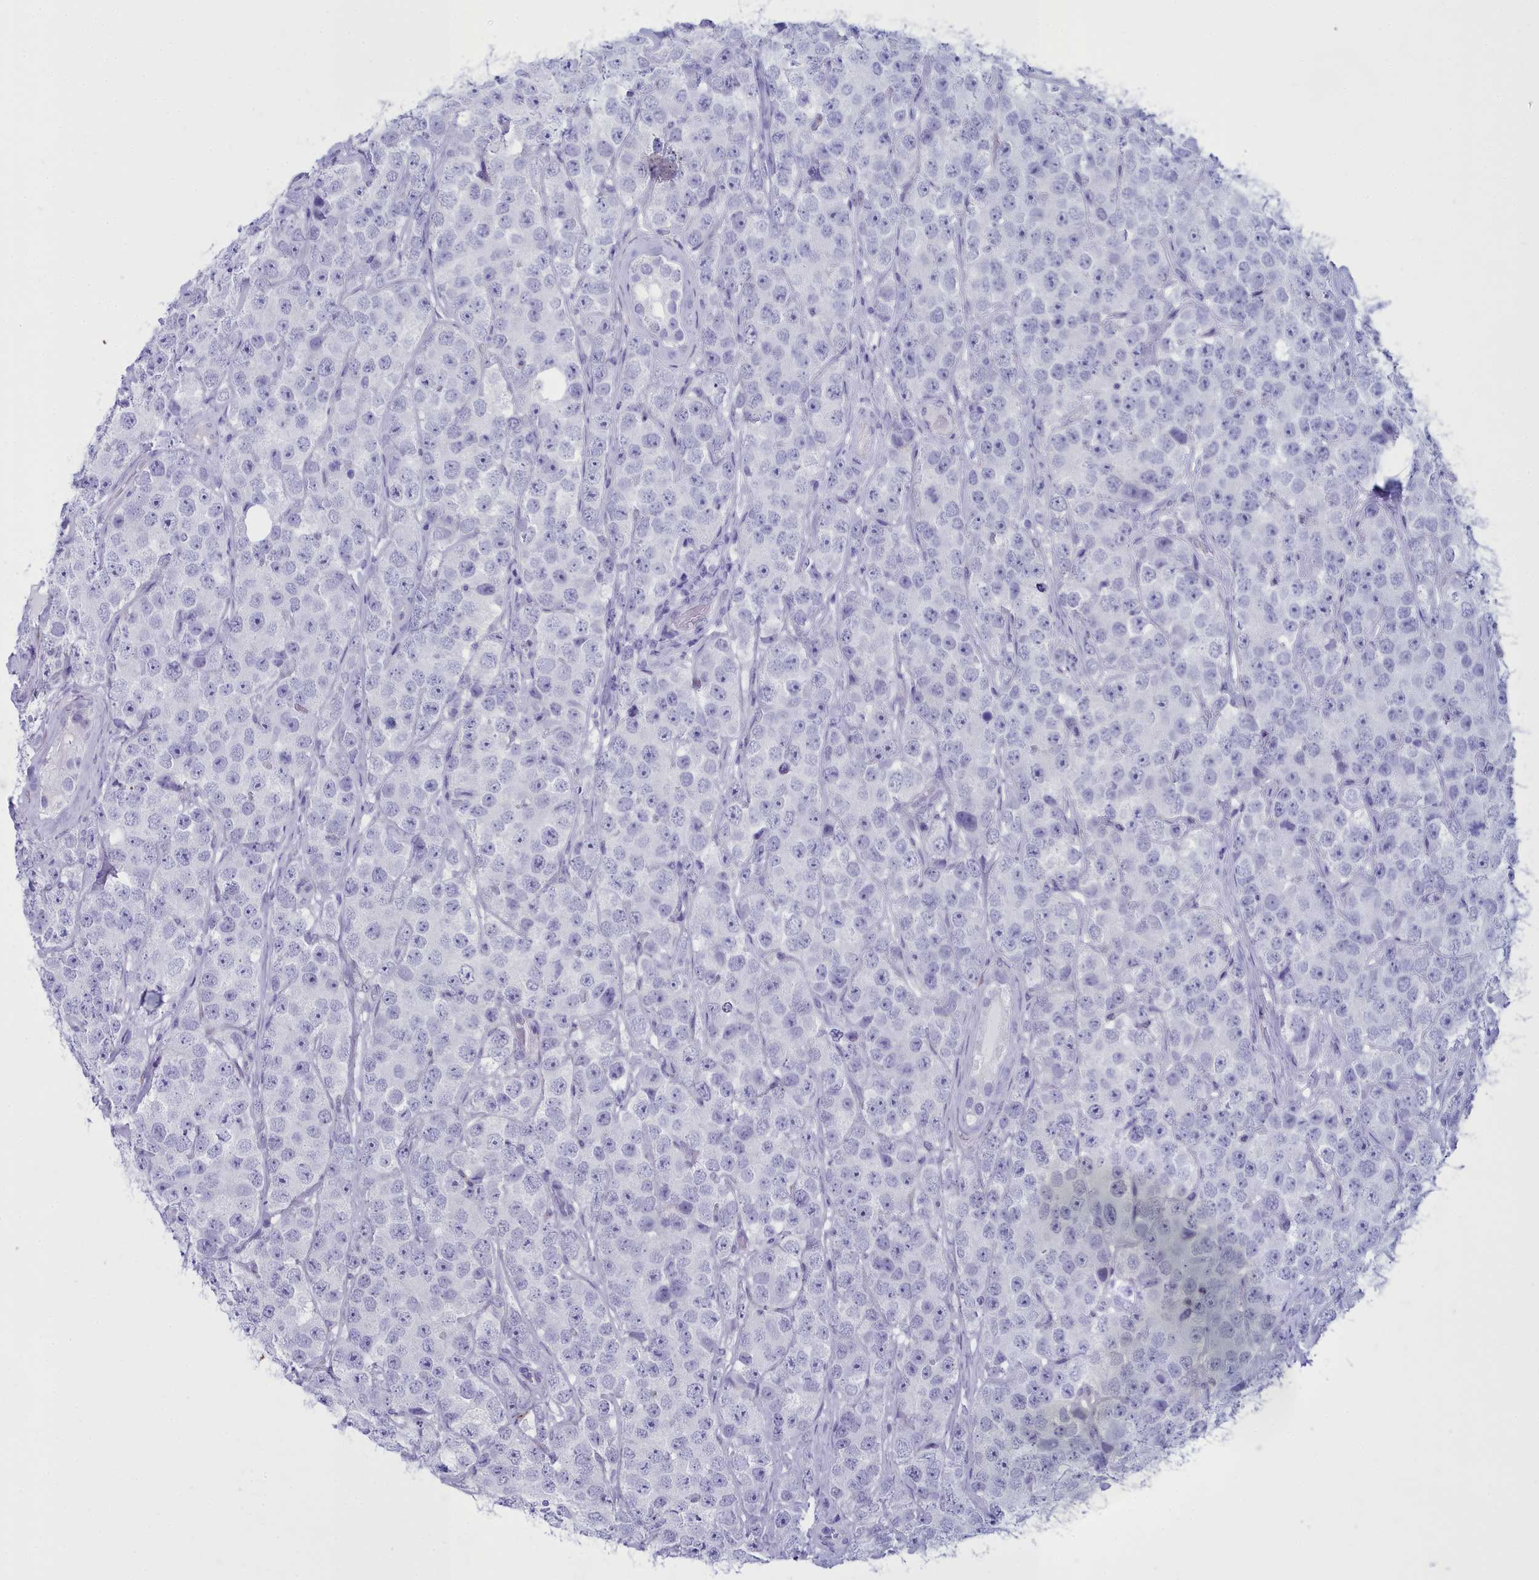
{"staining": {"intensity": "negative", "quantity": "none", "location": "none"}, "tissue": "testis cancer", "cell_type": "Tumor cells", "image_type": "cancer", "snomed": [{"axis": "morphology", "description": "Seminoma, NOS"}, {"axis": "topography", "description": "Testis"}], "caption": "This is an IHC histopathology image of human testis seminoma. There is no expression in tumor cells.", "gene": "MAP6", "patient": {"sex": "male", "age": 28}}